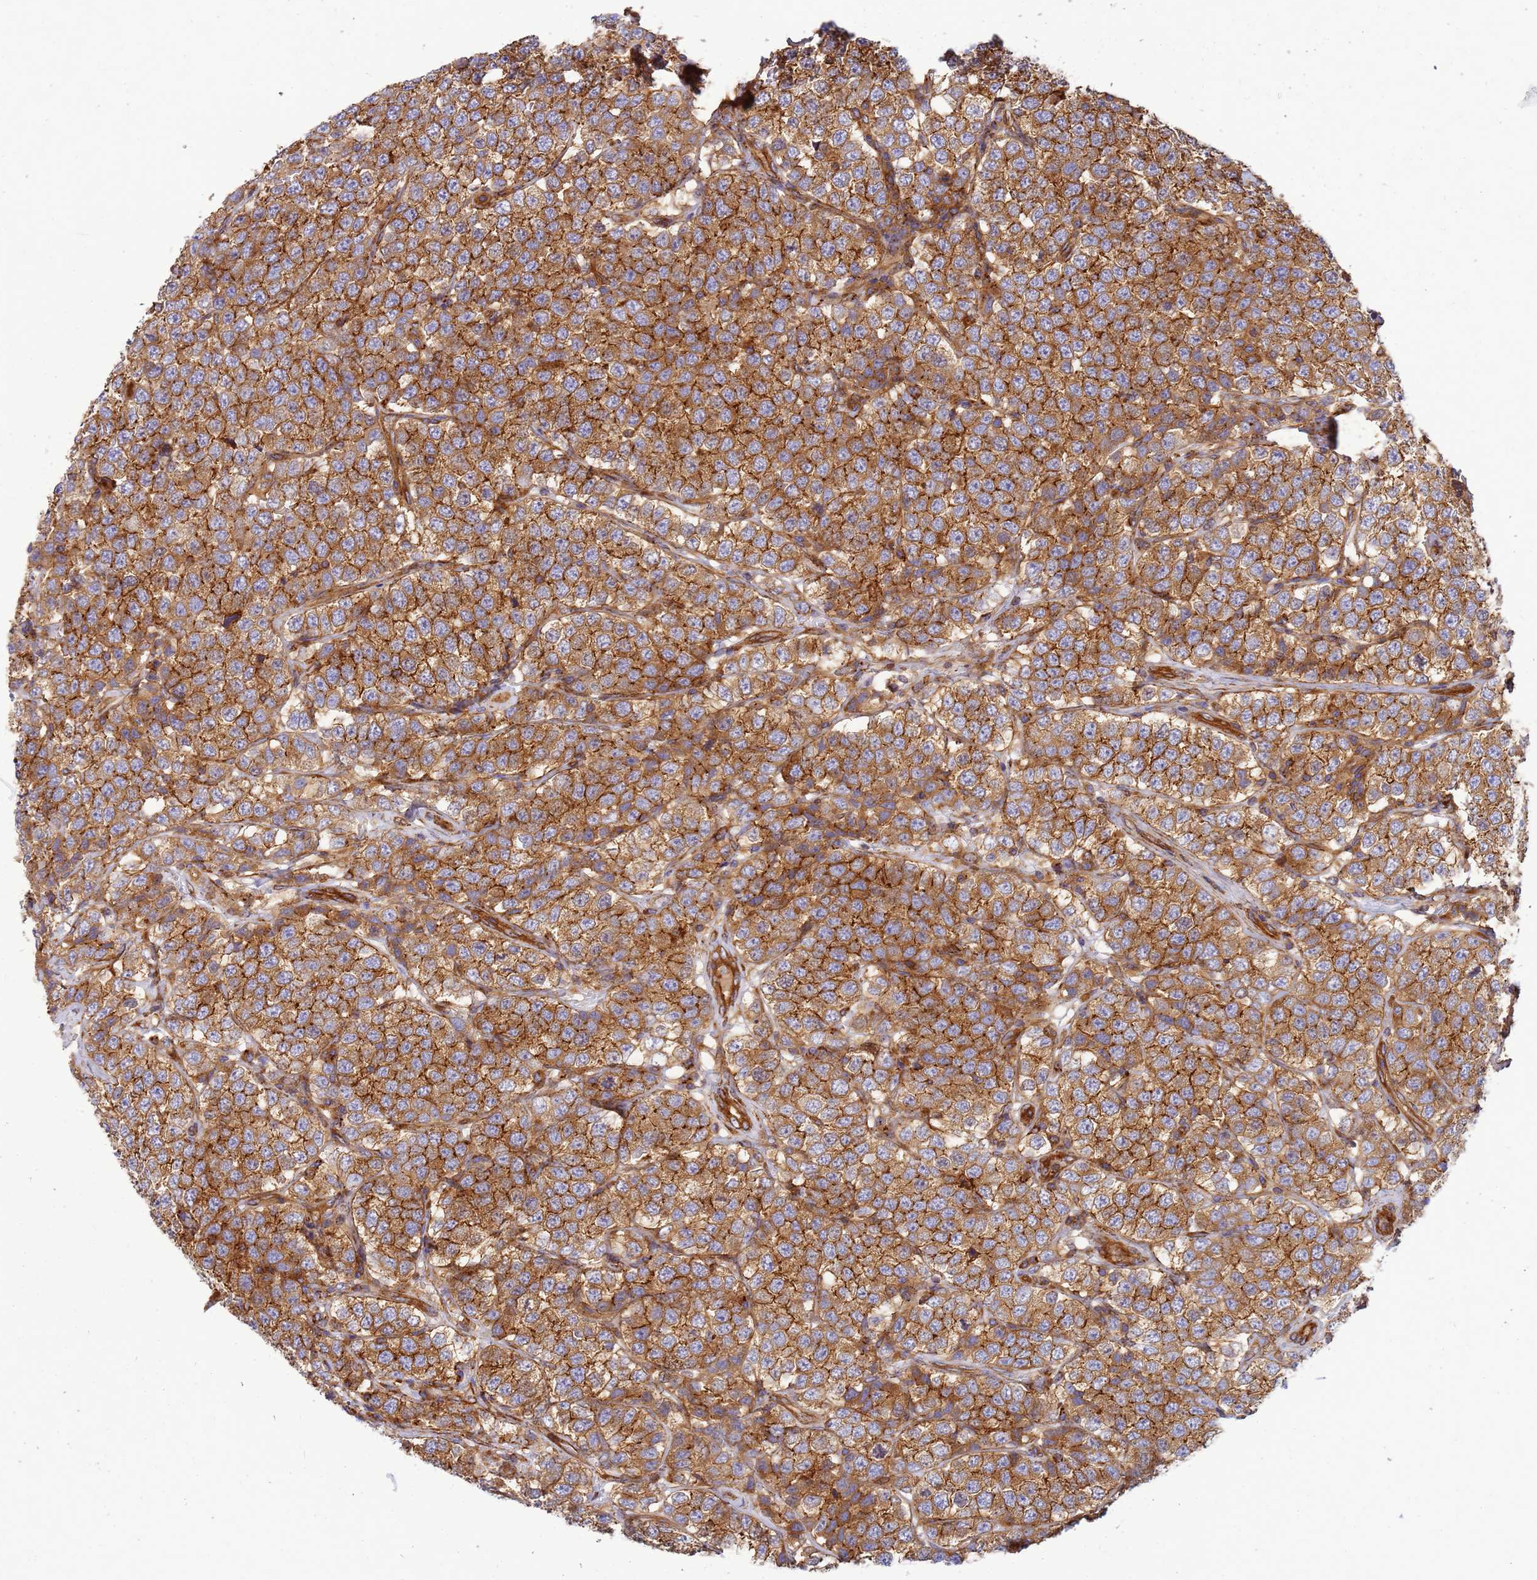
{"staining": {"intensity": "moderate", "quantity": ">75%", "location": "cytoplasmic/membranous"}, "tissue": "testis cancer", "cell_type": "Tumor cells", "image_type": "cancer", "snomed": [{"axis": "morphology", "description": "Seminoma, NOS"}, {"axis": "topography", "description": "Testis"}], "caption": "Immunohistochemical staining of testis cancer (seminoma) shows medium levels of moderate cytoplasmic/membranous protein positivity in about >75% of tumor cells. (DAB (3,3'-diaminobenzidine) IHC with brightfield microscopy, high magnification).", "gene": "C2CD5", "patient": {"sex": "male", "age": 34}}